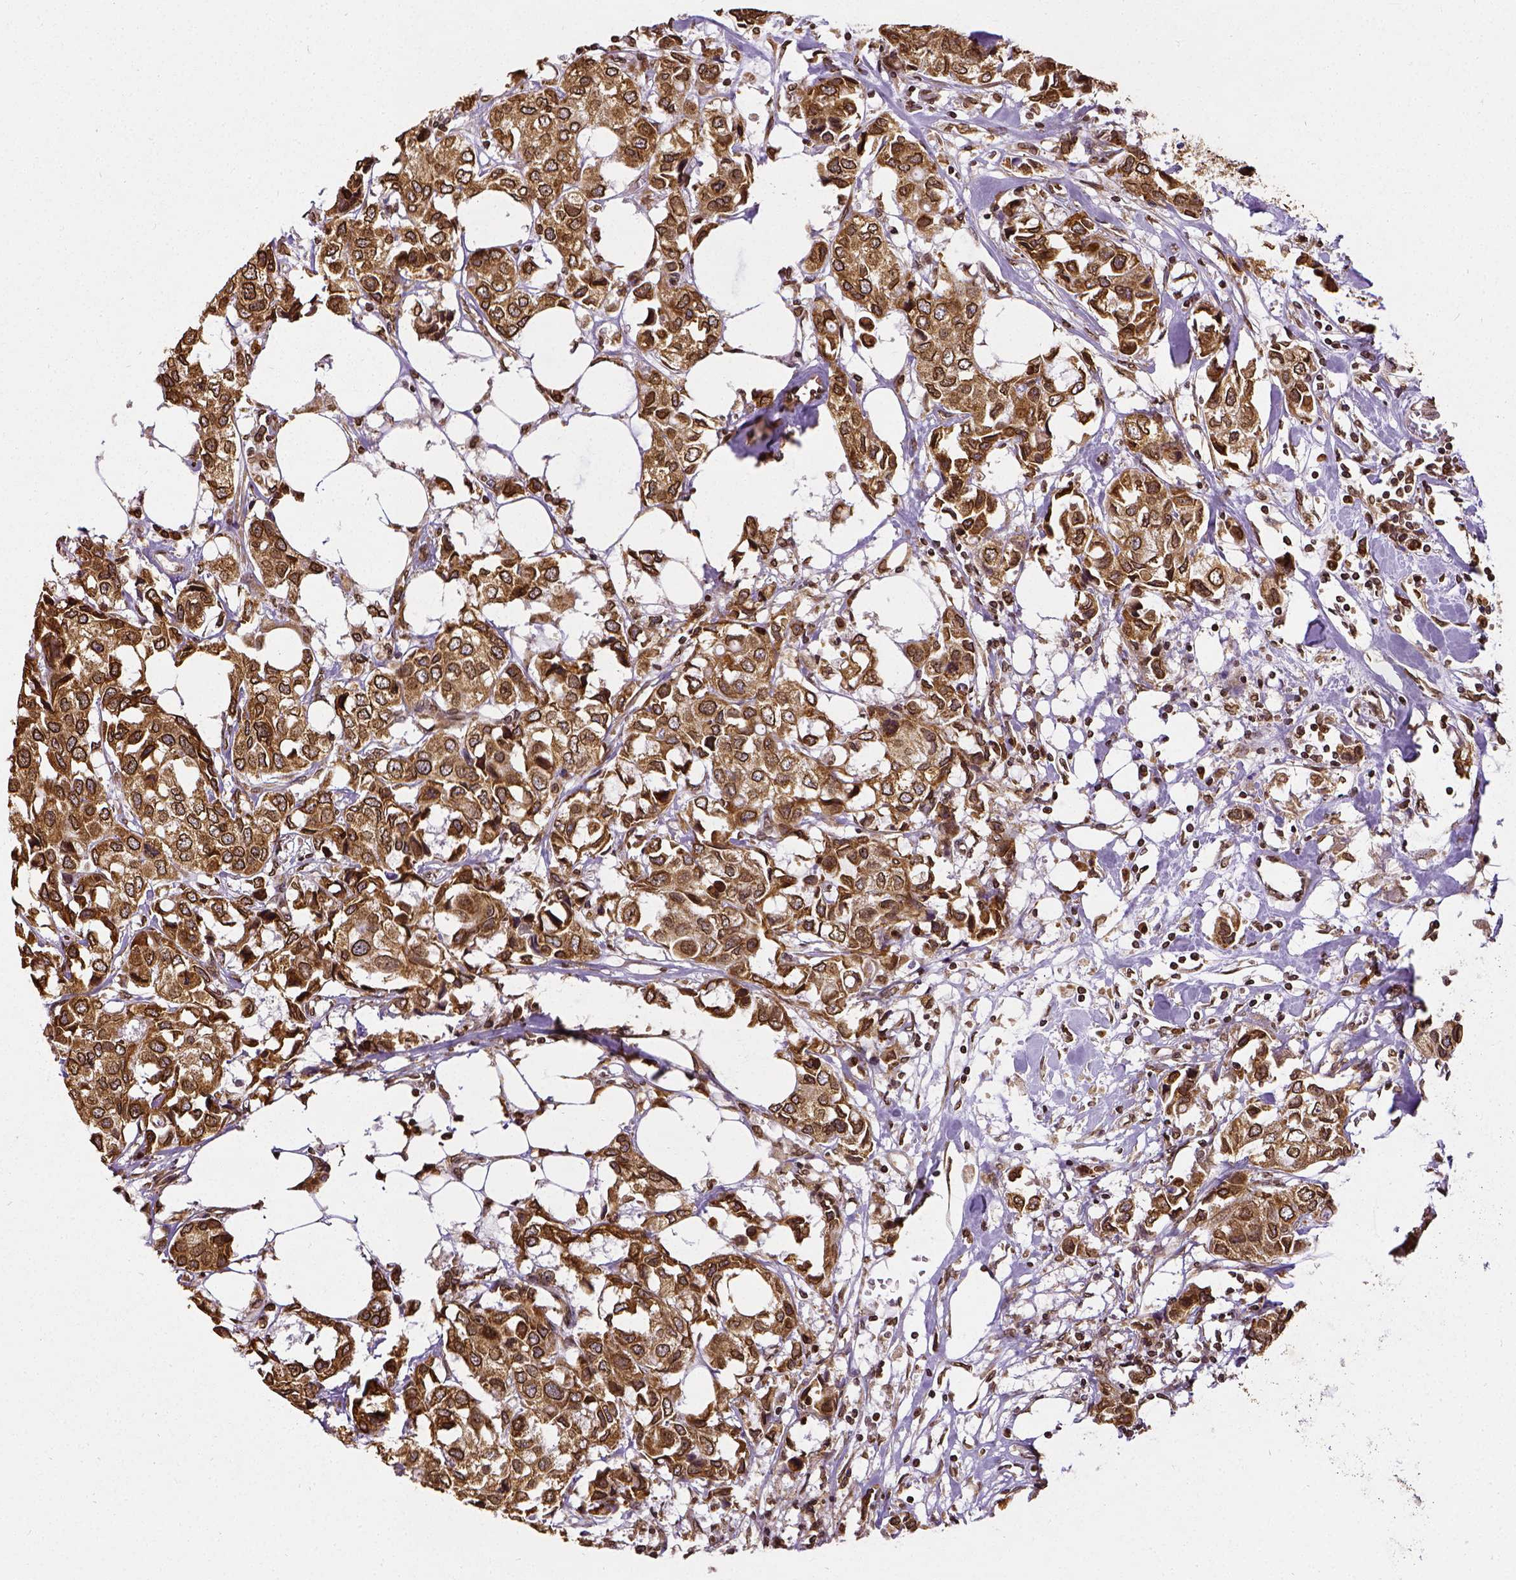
{"staining": {"intensity": "strong", "quantity": ">75%", "location": "cytoplasmic/membranous,nuclear"}, "tissue": "breast cancer", "cell_type": "Tumor cells", "image_type": "cancer", "snomed": [{"axis": "morphology", "description": "Duct carcinoma"}, {"axis": "topography", "description": "Breast"}], "caption": "Breast cancer was stained to show a protein in brown. There is high levels of strong cytoplasmic/membranous and nuclear staining in approximately >75% of tumor cells. Nuclei are stained in blue.", "gene": "MTDH", "patient": {"sex": "female", "age": 80}}